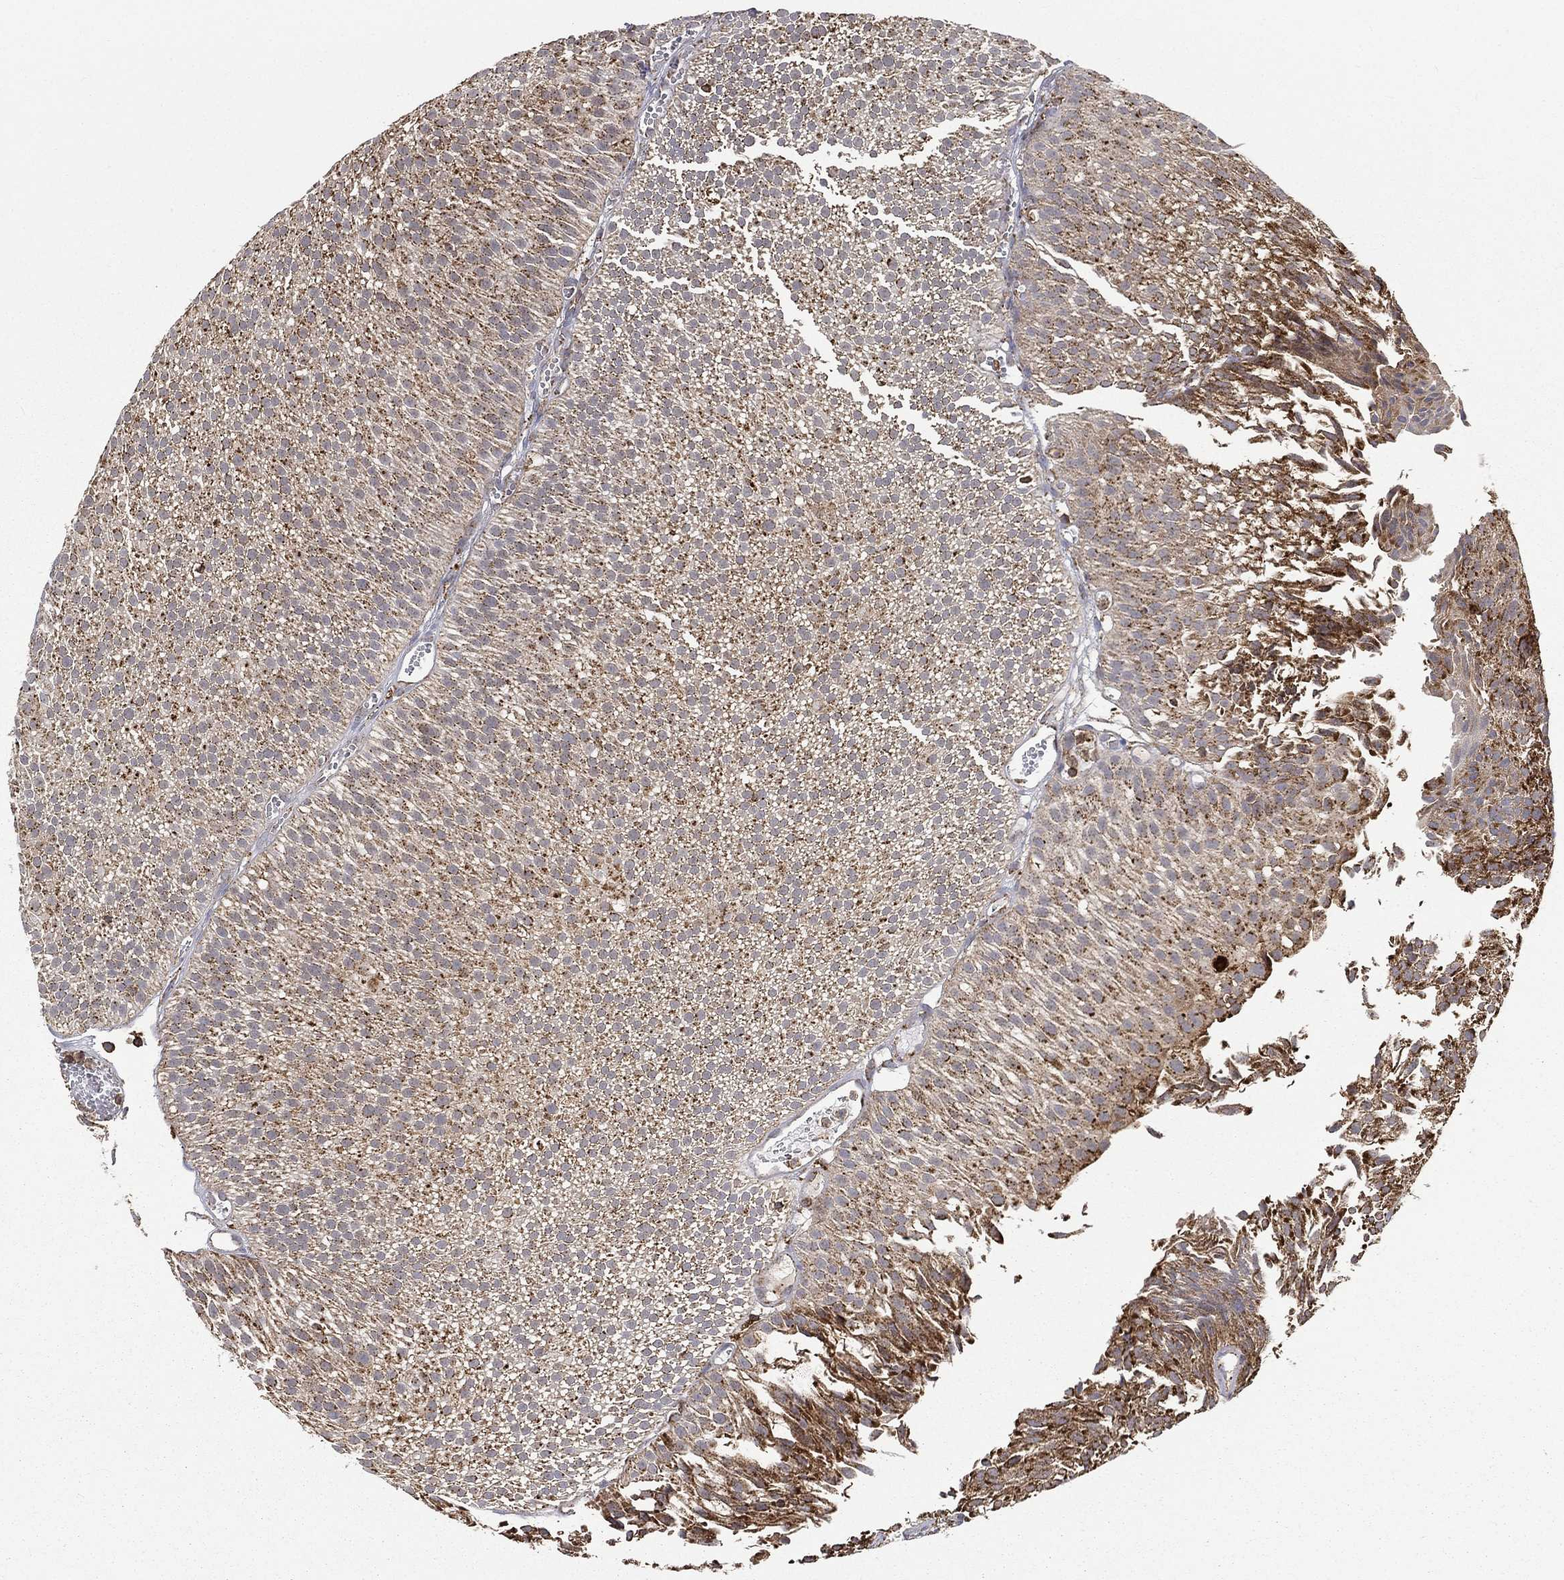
{"staining": {"intensity": "strong", "quantity": "25%-75%", "location": "cytoplasmic/membranous"}, "tissue": "urothelial cancer", "cell_type": "Tumor cells", "image_type": "cancer", "snomed": [{"axis": "morphology", "description": "Urothelial carcinoma, Low grade"}, {"axis": "topography", "description": "Urinary bladder"}], "caption": "Human urothelial carcinoma (low-grade) stained with a brown dye demonstrates strong cytoplasmic/membranous positive expression in approximately 25%-75% of tumor cells.", "gene": "RIN3", "patient": {"sex": "male", "age": 65}}